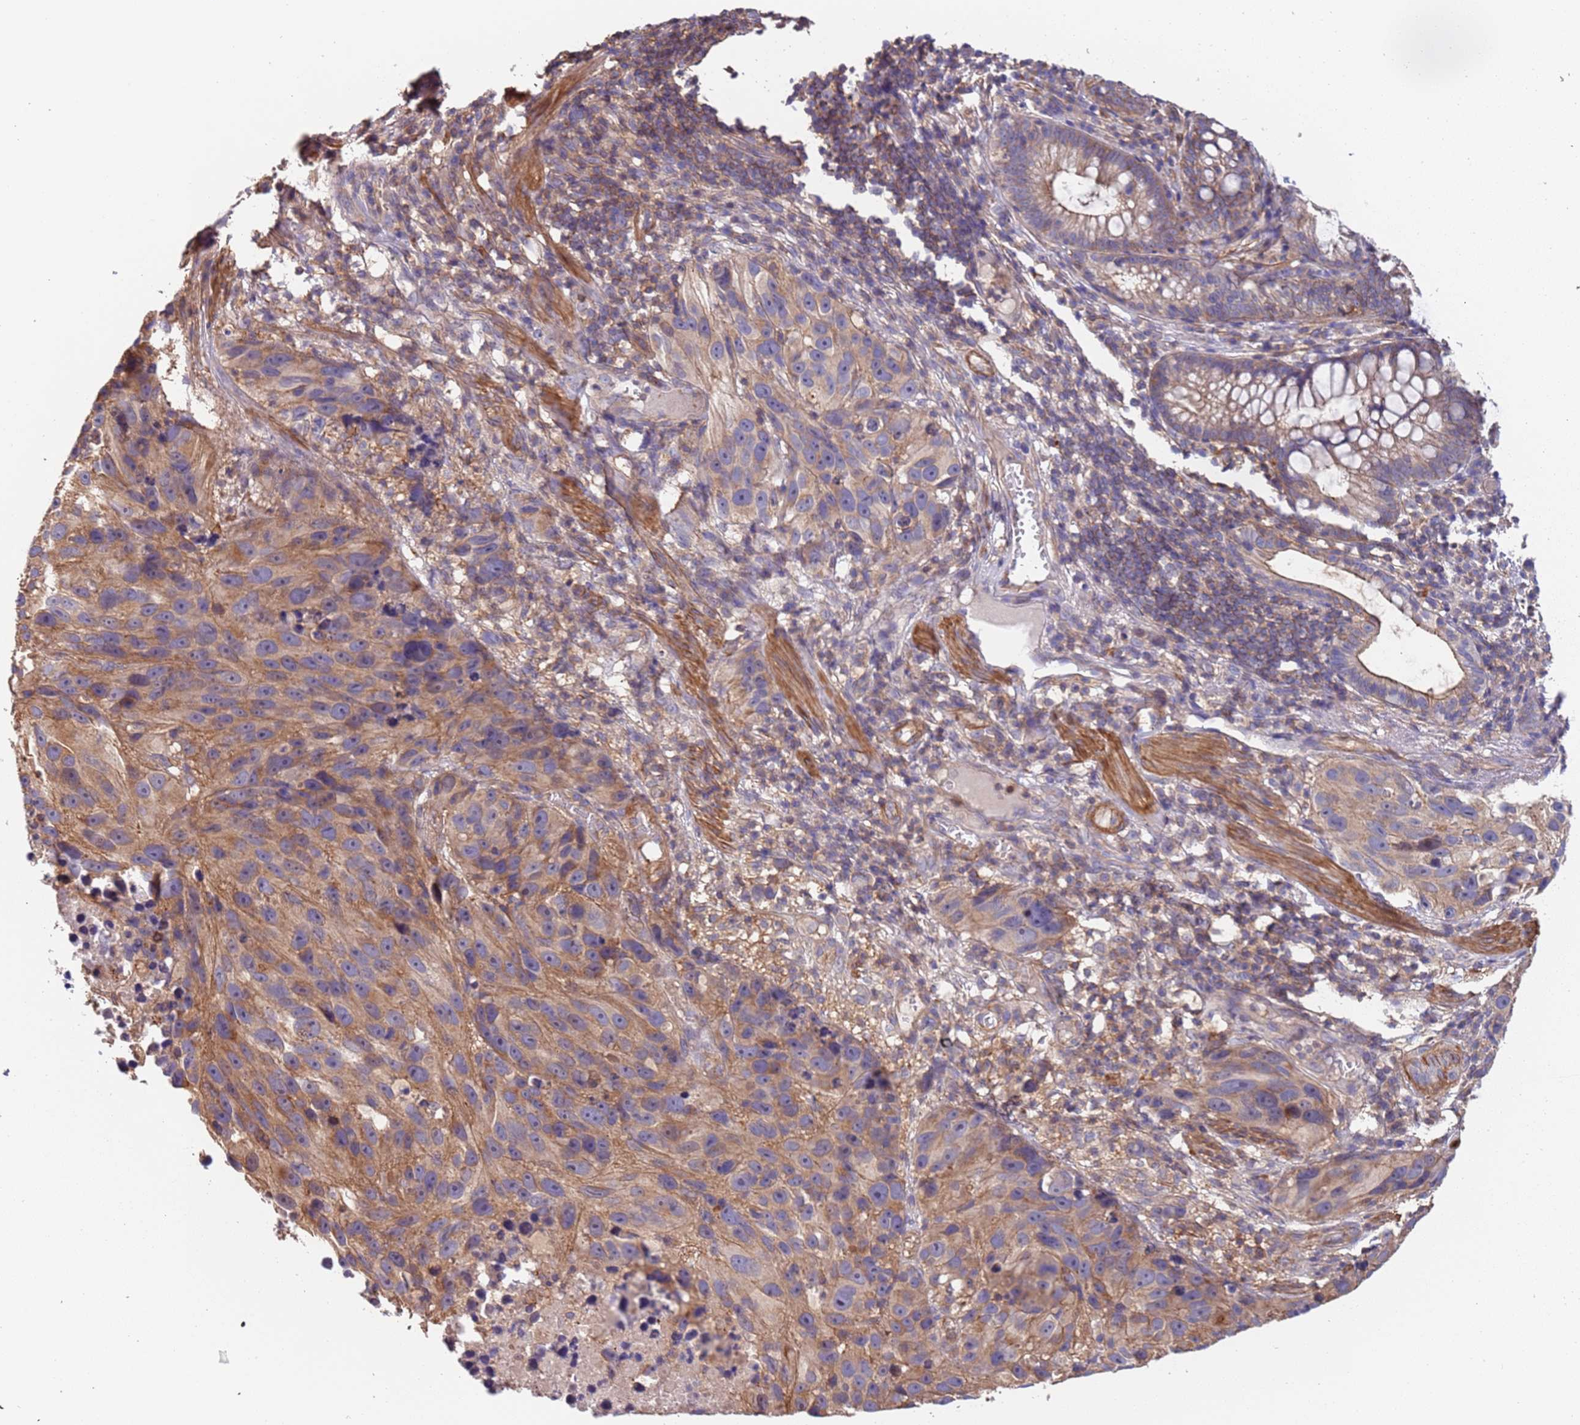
{"staining": {"intensity": "weak", "quantity": ">75%", "location": "cytoplasmic/membranous"}, "tissue": "melanoma", "cell_type": "Tumor cells", "image_type": "cancer", "snomed": [{"axis": "morphology", "description": "Malignant melanoma, NOS"}, {"axis": "topography", "description": "Skin"}], "caption": "IHC histopathology image of neoplastic tissue: melanoma stained using immunohistochemistry reveals low levels of weak protein expression localized specifically in the cytoplasmic/membranous of tumor cells, appearing as a cytoplasmic/membranous brown color.", "gene": "SYT4", "patient": {"sex": "male", "age": 84}}